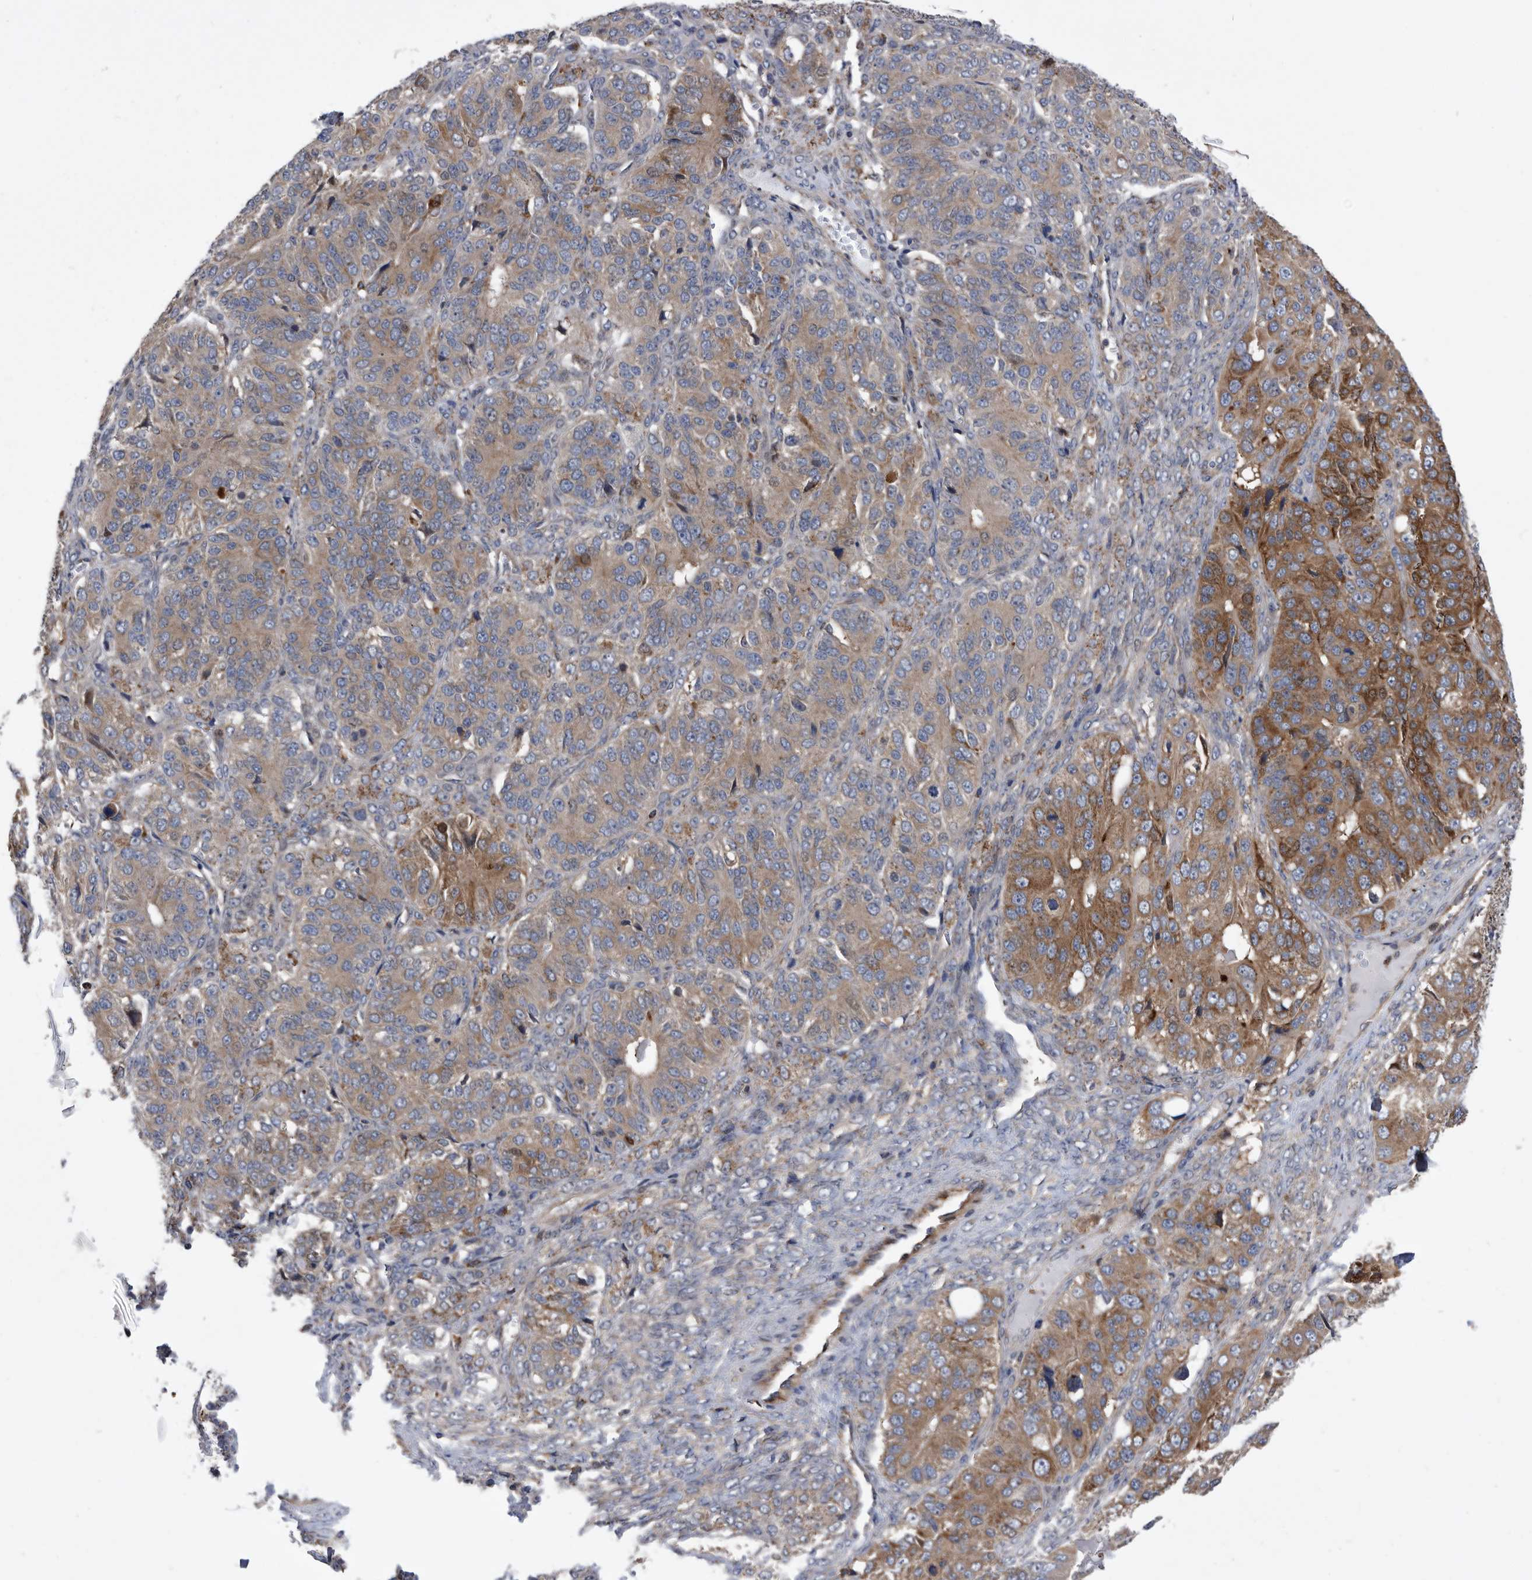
{"staining": {"intensity": "moderate", "quantity": ">75%", "location": "cytoplasmic/membranous"}, "tissue": "ovarian cancer", "cell_type": "Tumor cells", "image_type": "cancer", "snomed": [{"axis": "morphology", "description": "Carcinoma, endometroid"}, {"axis": "topography", "description": "Ovary"}], "caption": "There is medium levels of moderate cytoplasmic/membranous positivity in tumor cells of ovarian cancer (endometroid carcinoma), as demonstrated by immunohistochemical staining (brown color).", "gene": "BAIAP3", "patient": {"sex": "female", "age": 51}}